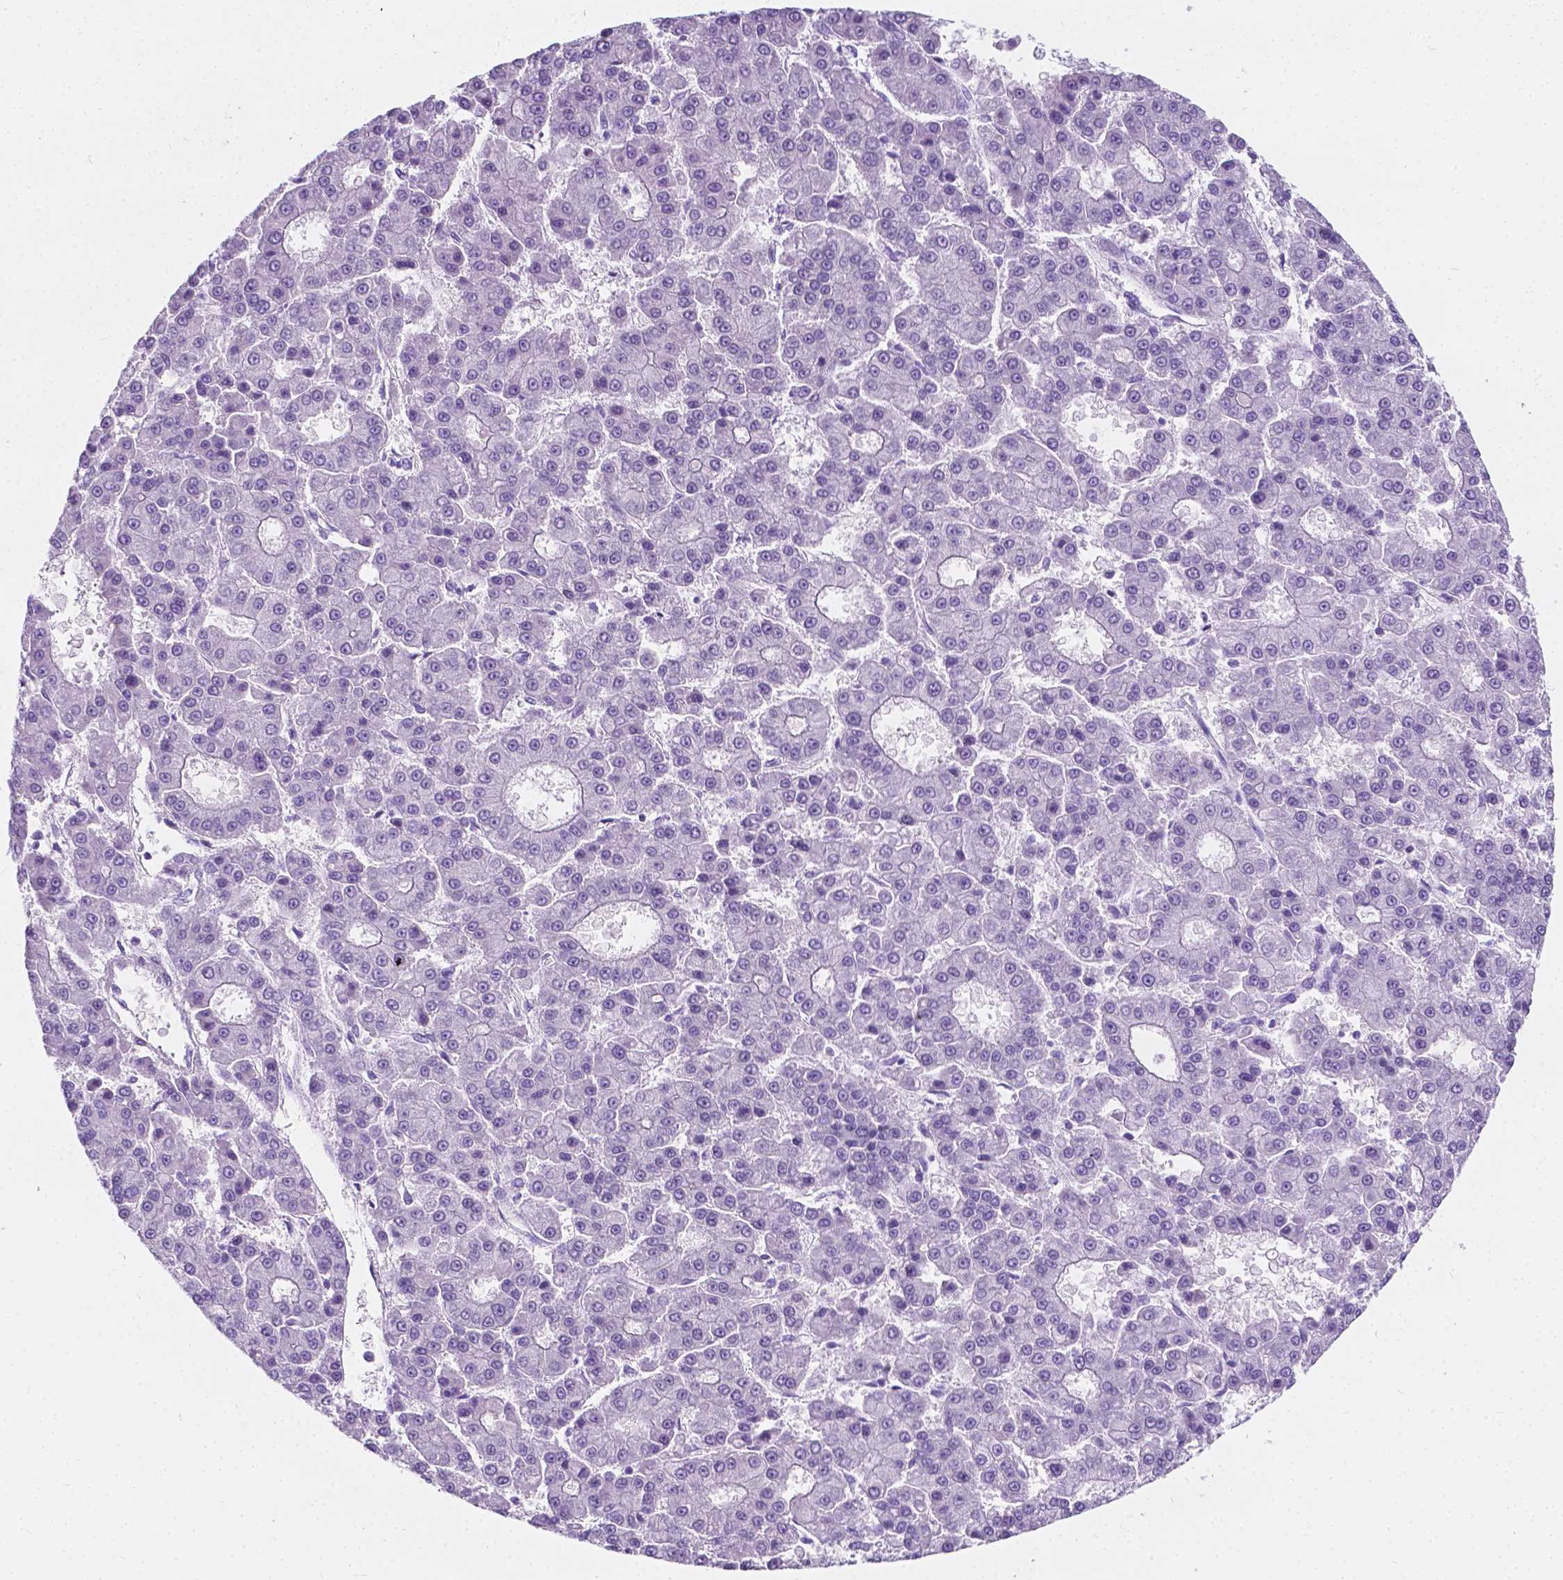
{"staining": {"intensity": "negative", "quantity": "none", "location": "none"}, "tissue": "liver cancer", "cell_type": "Tumor cells", "image_type": "cancer", "snomed": [{"axis": "morphology", "description": "Carcinoma, Hepatocellular, NOS"}, {"axis": "topography", "description": "Liver"}], "caption": "This is a micrograph of IHC staining of liver hepatocellular carcinoma, which shows no staining in tumor cells.", "gene": "GNAO1", "patient": {"sex": "male", "age": 70}}